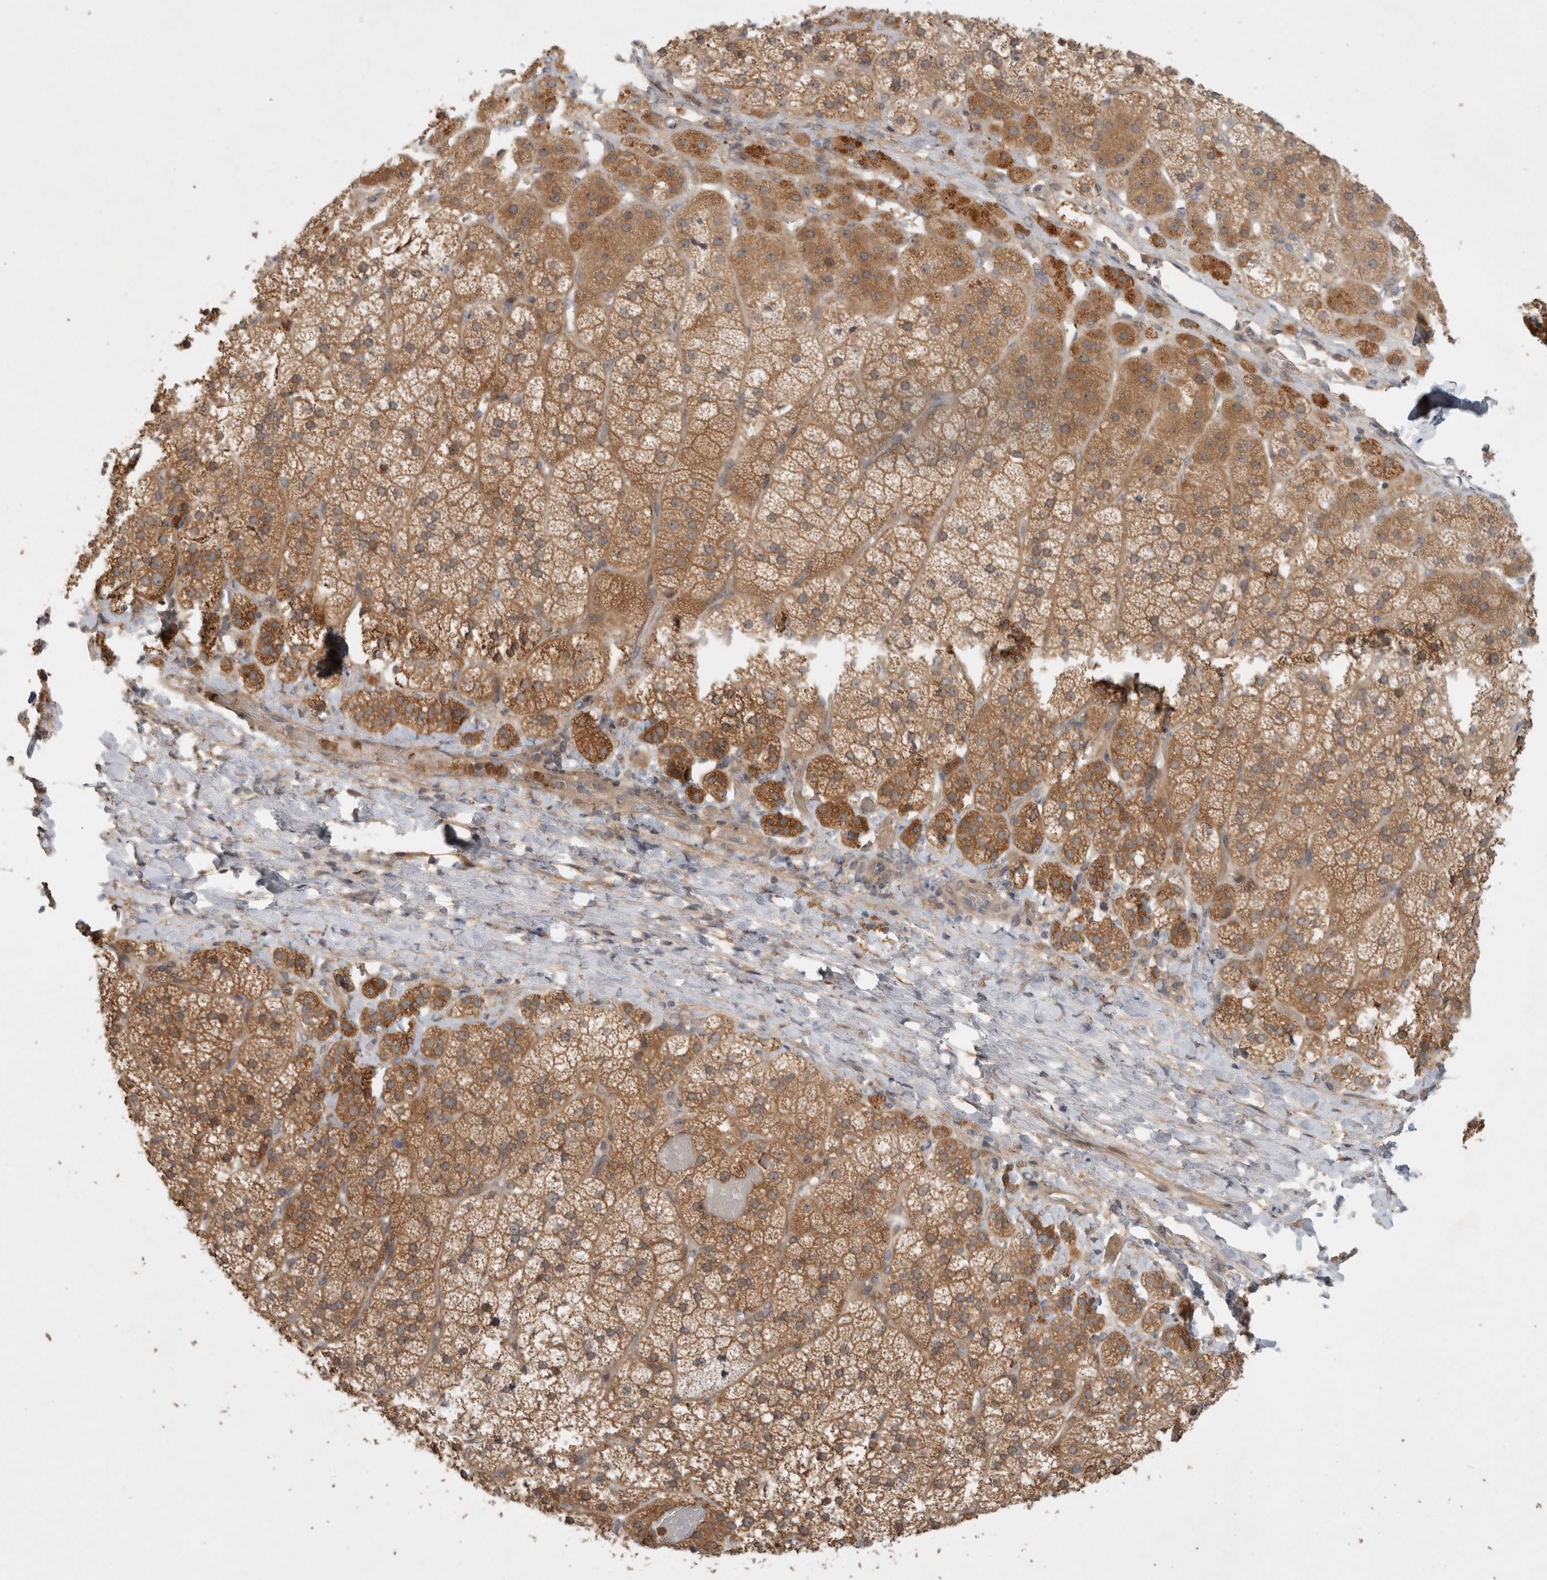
{"staining": {"intensity": "moderate", "quantity": ">75%", "location": "cytoplasmic/membranous"}, "tissue": "adrenal gland", "cell_type": "Glandular cells", "image_type": "normal", "snomed": [{"axis": "morphology", "description": "Normal tissue, NOS"}, {"axis": "topography", "description": "Adrenal gland"}], "caption": "Moderate cytoplasmic/membranous positivity for a protein is present in approximately >75% of glandular cells of unremarkable adrenal gland using IHC.", "gene": "VEPH1", "patient": {"sex": "female", "age": 44}}